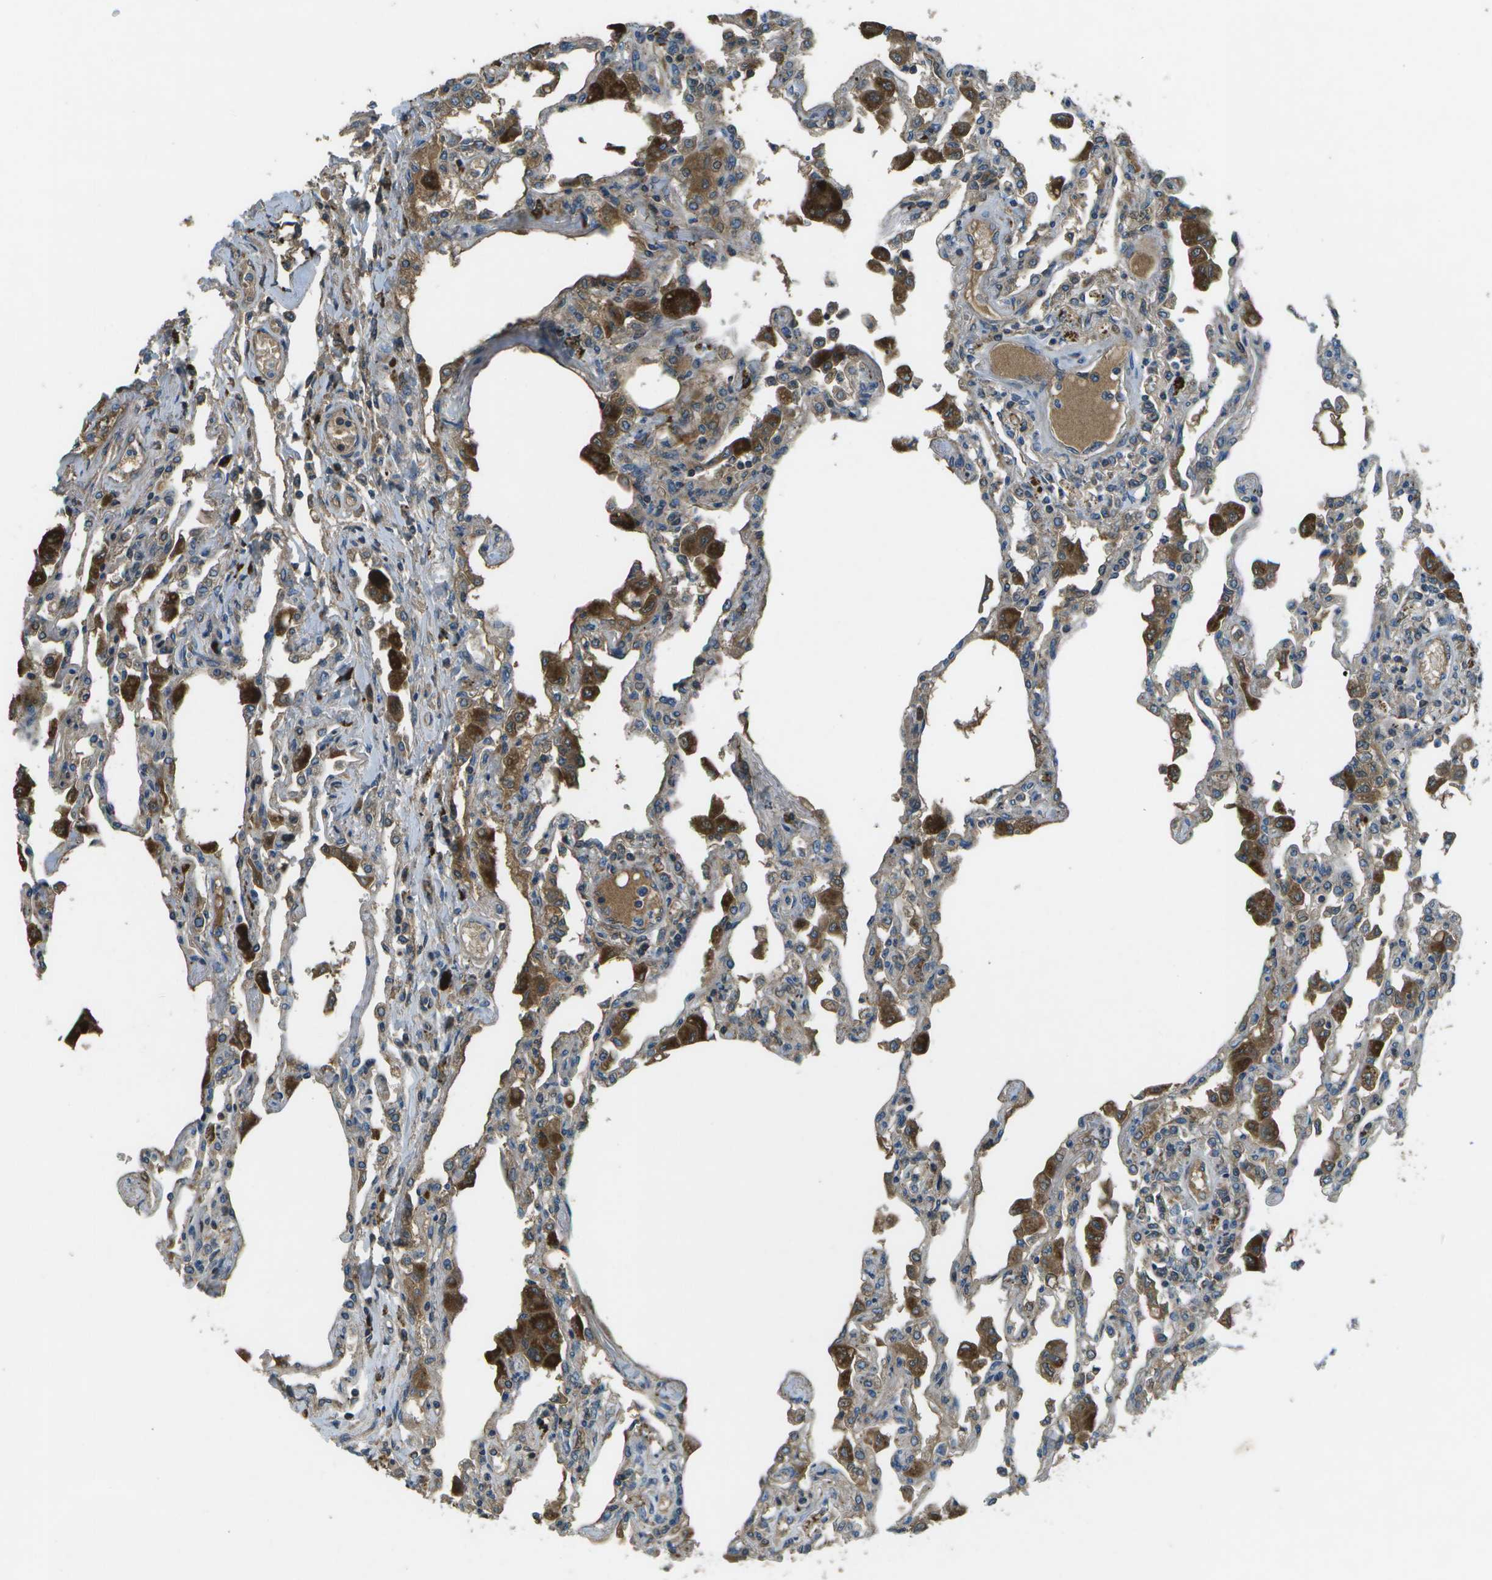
{"staining": {"intensity": "moderate", "quantity": "25%-75%", "location": "cytoplasmic/membranous"}, "tissue": "lung", "cell_type": "Alveolar cells", "image_type": "normal", "snomed": [{"axis": "morphology", "description": "Normal tissue, NOS"}, {"axis": "topography", "description": "Bronchus"}, {"axis": "topography", "description": "Lung"}], "caption": "Alveolar cells exhibit medium levels of moderate cytoplasmic/membranous staining in approximately 25%-75% of cells in normal human lung. (IHC, brightfield microscopy, high magnification).", "gene": "PXYLP1", "patient": {"sex": "female", "age": 49}}